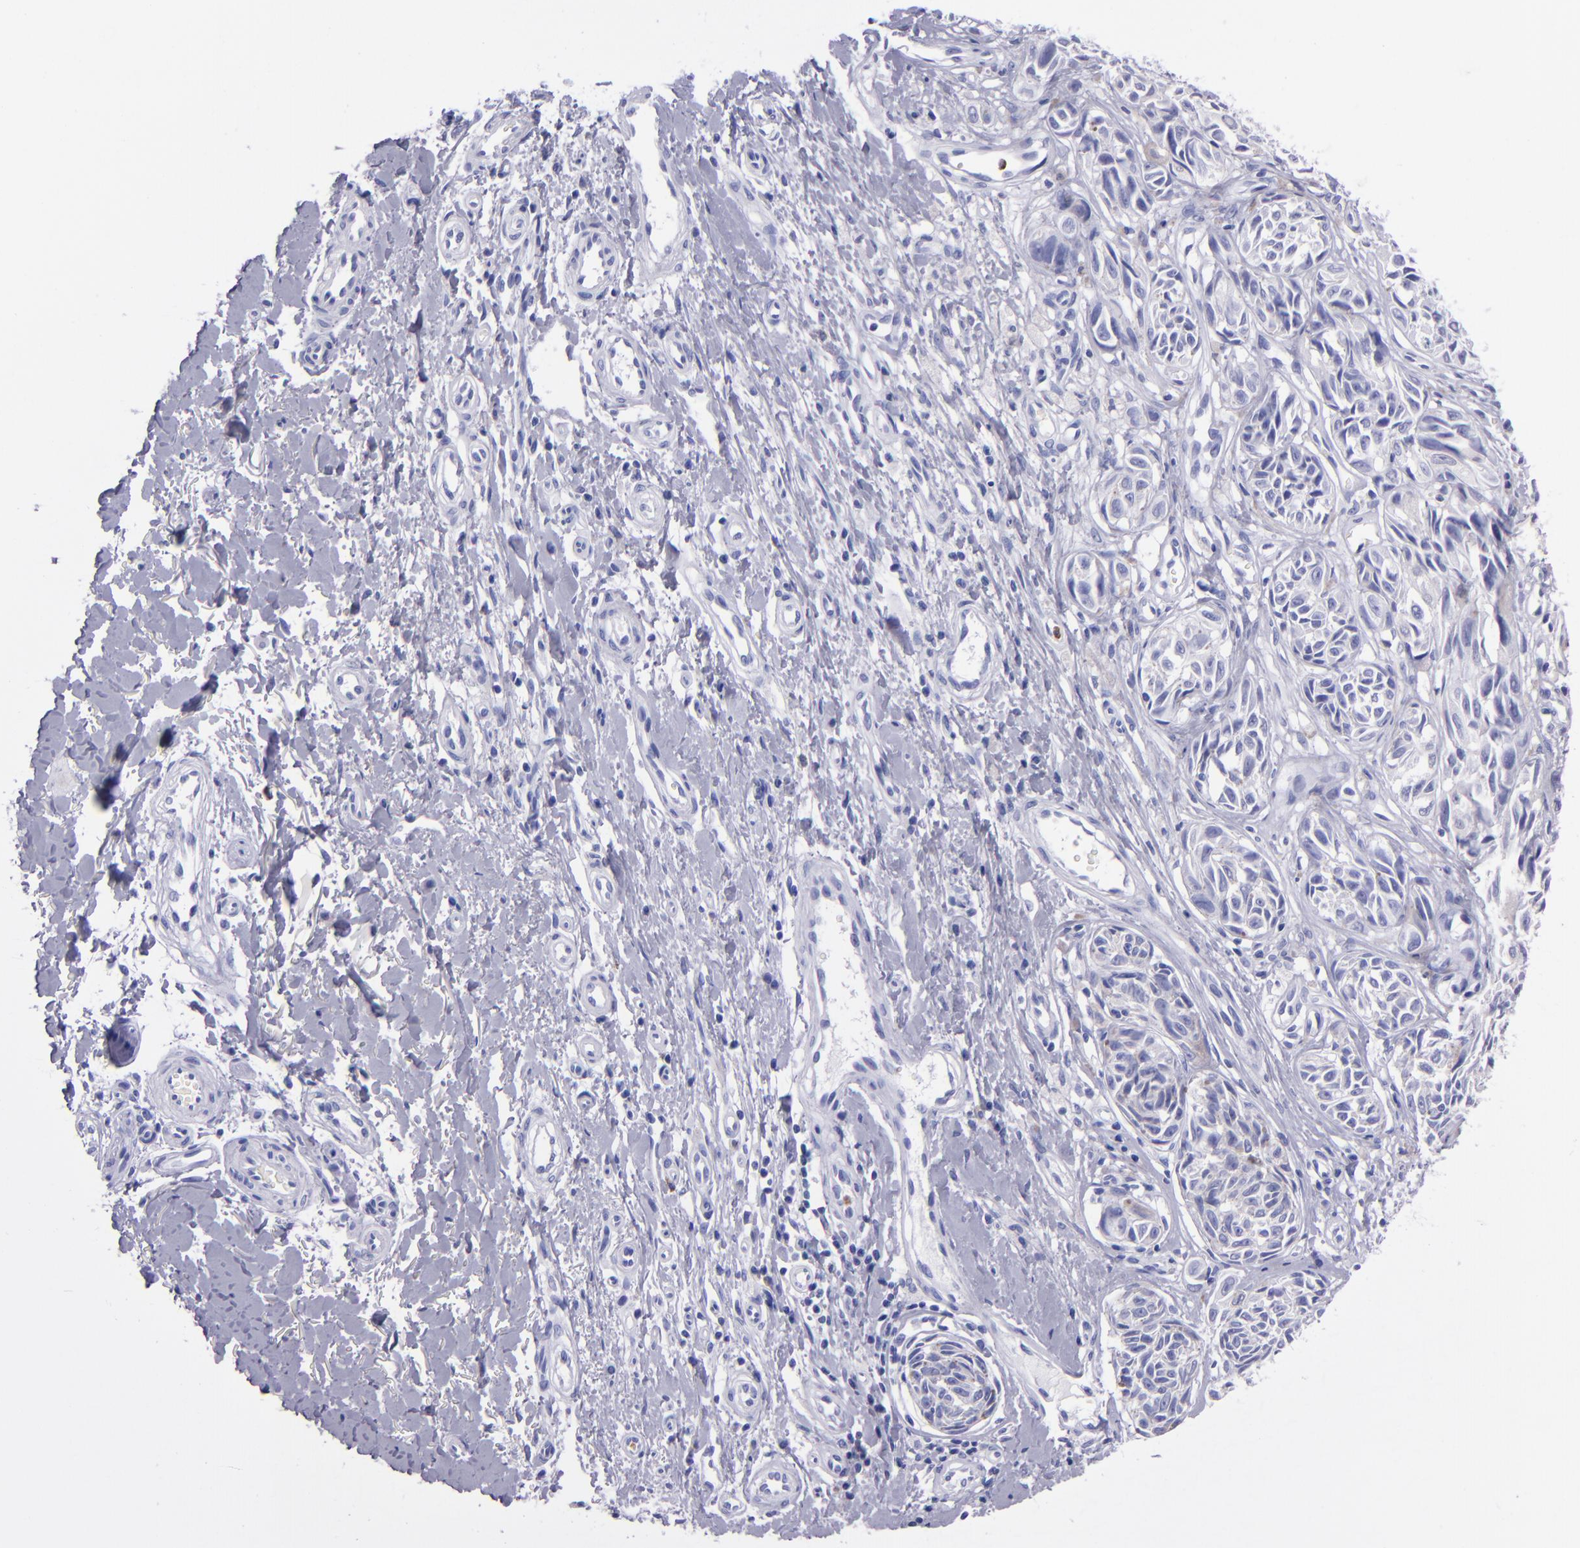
{"staining": {"intensity": "negative", "quantity": "none", "location": "none"}, "tissue": "melanoma", "cell_type": "Tumor cells", "image_type": "cancer", "snomed": [{"axis": "morphology", "description": "Malignant melanoma, NOS"}, {"axis": "topography", "description": "Skin"}], "caption": "Immunohistochemical staining of melanoma exhibits no significant positivity in tumor cells.", "gene": "CR1", "patient": {"sex": "male", "age": 67}}